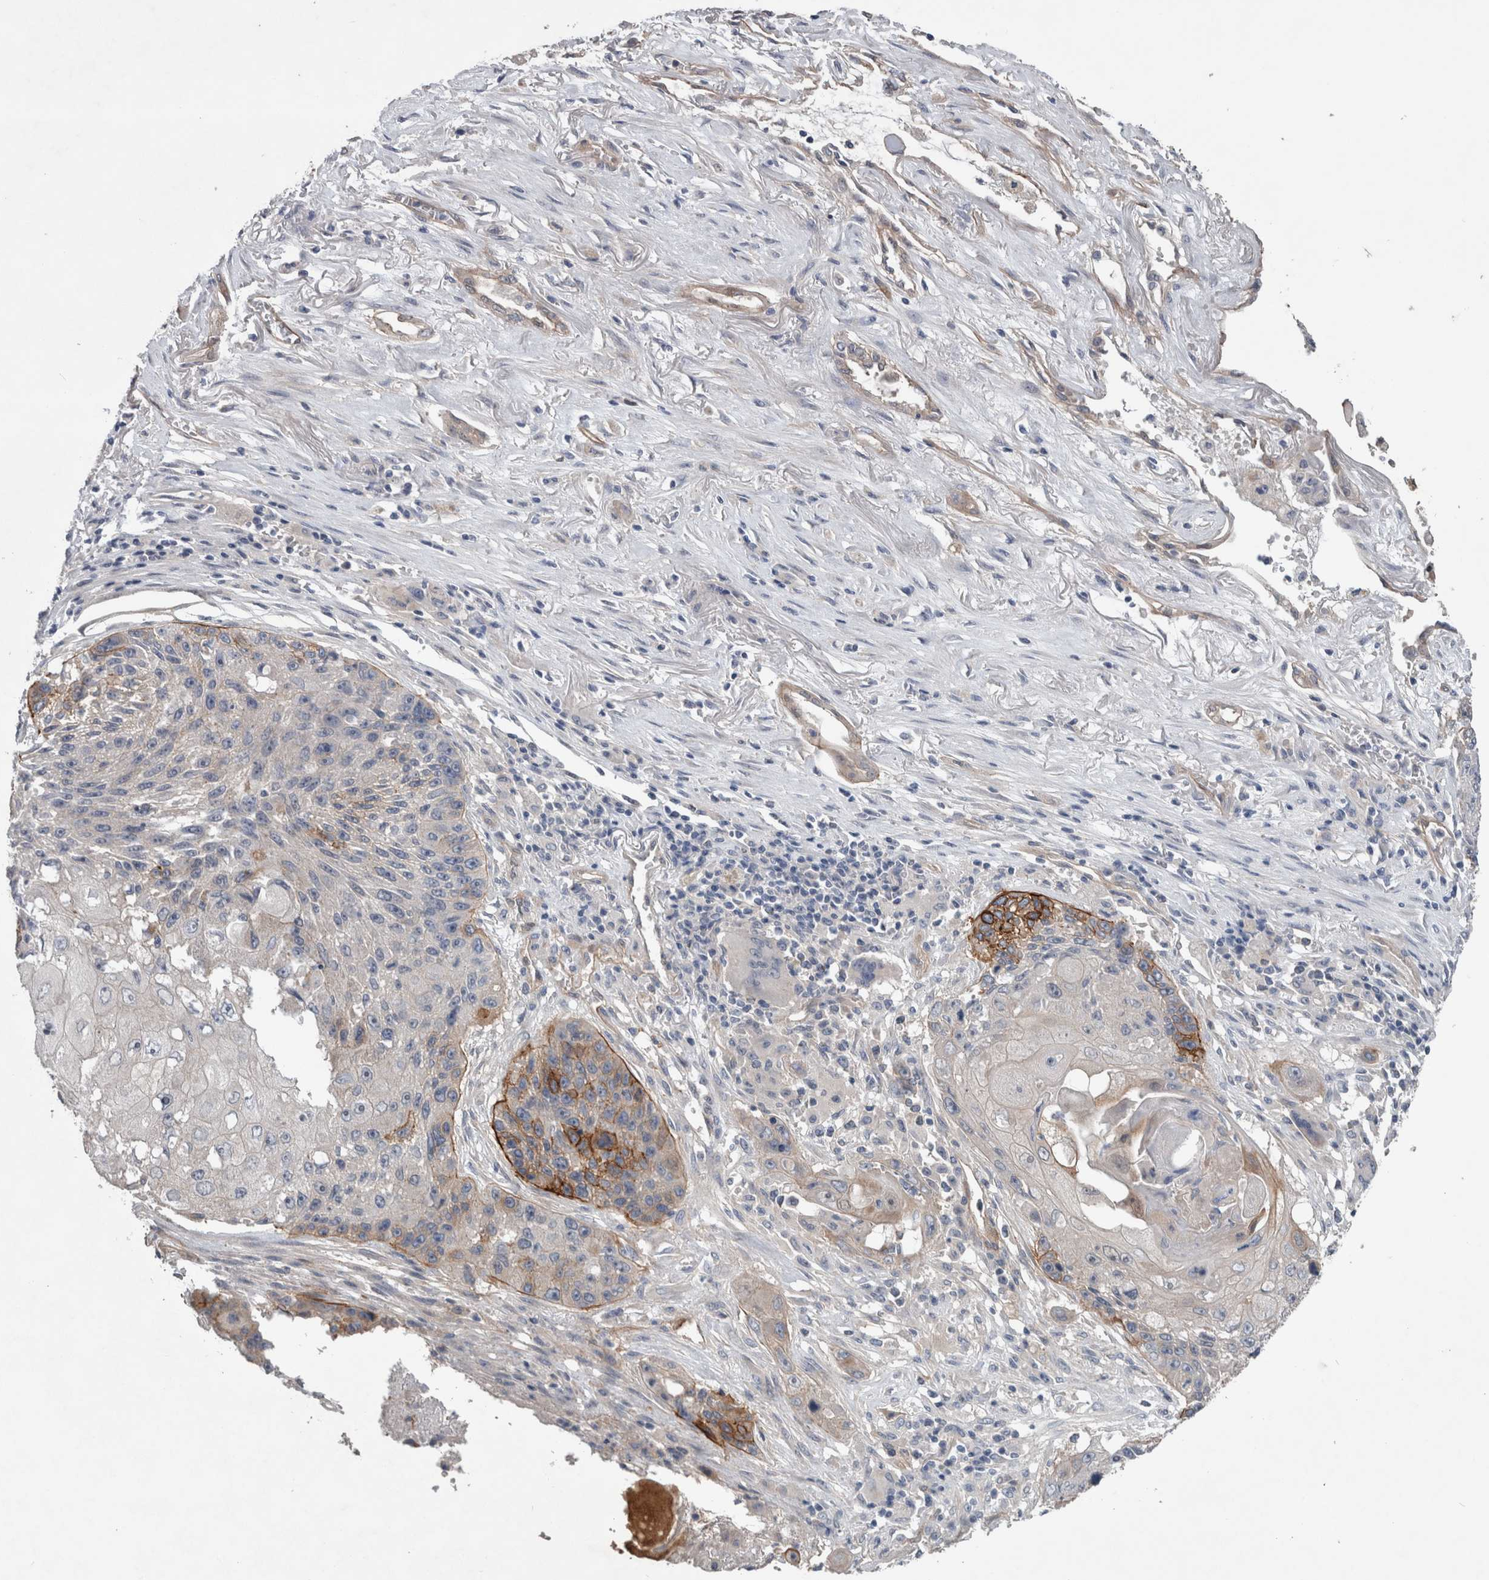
{"staining": {"intensity": "strong", "quantity": "<25%", "location": "cytoplasmic/membranous"}, "tissue": "lung cancer", "cell_type": "Tumor cells", "image_type": "cancer", "snomed": [{"axis": "morphology", "description": "Squamous cell carcinoma, NOS"}, {"axis": "topography", "description": "Lung"}], "caption": "An IHC image of tumor tissue is shown. Protein staining in brown labels strong cytoplasmic/membranous positivity in squamous cell carcinoma (lung) within tumor cells.", "gene": "BCAM", "patient": {"sex": "male", "age": 61}}